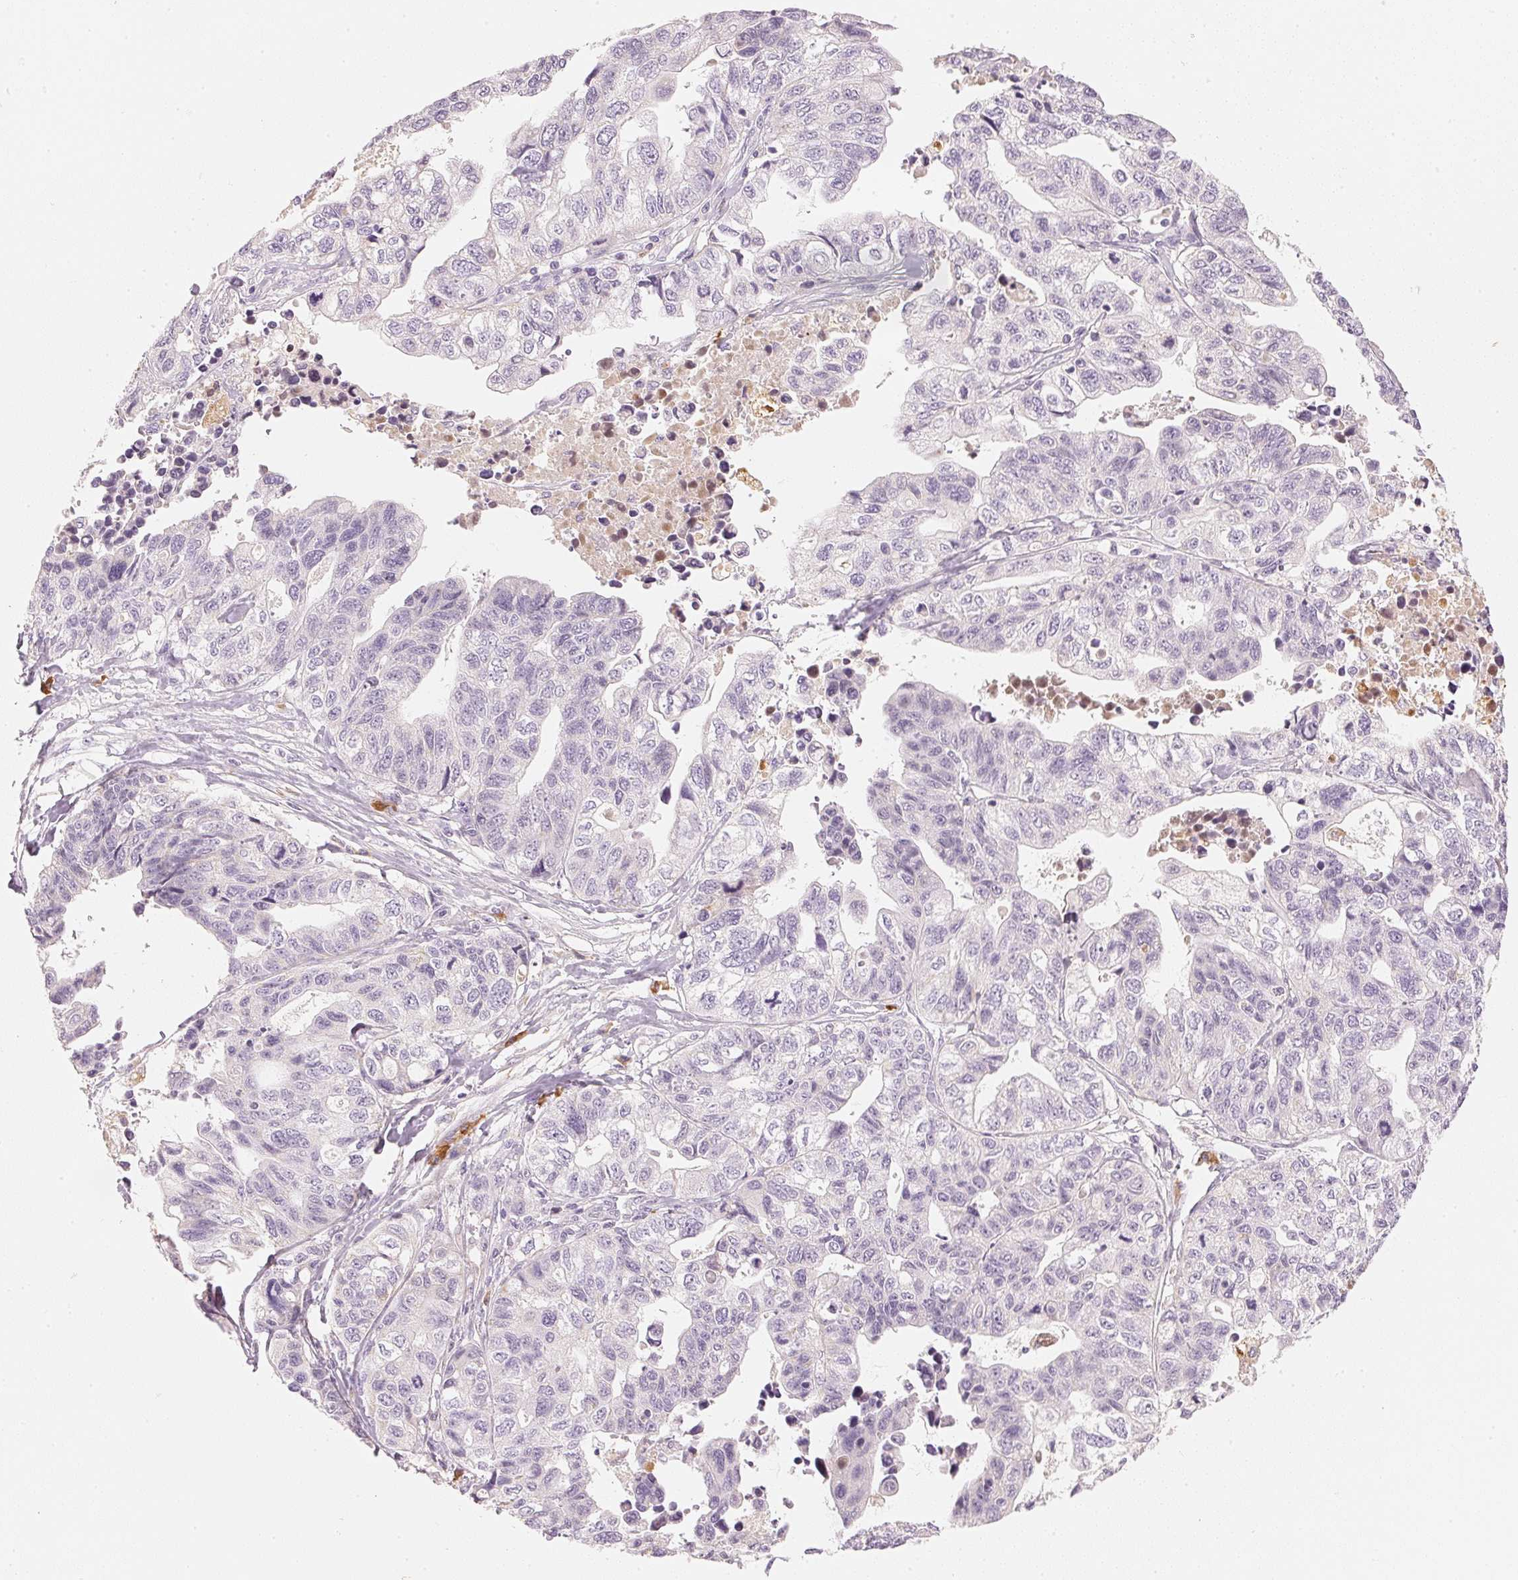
{"staining": {"intensity": "negative", "quantity": "none", "location": "none"}, "tissue": "stomach cancer", "cell_type": "Tumor cells", "image_type": "cancer", "snomed": [{"axis": "morphology", "description": "Adenocarcinoma, NOS"}, {"axis": "topography", "description": "Stomach, upper"}], "caption": "The immunohistochemistry image has no significant staining in tumor cells of stomach cancer tissue.", "gene": "RMDN2", "patient": {"sex": "female", "age": 67}}